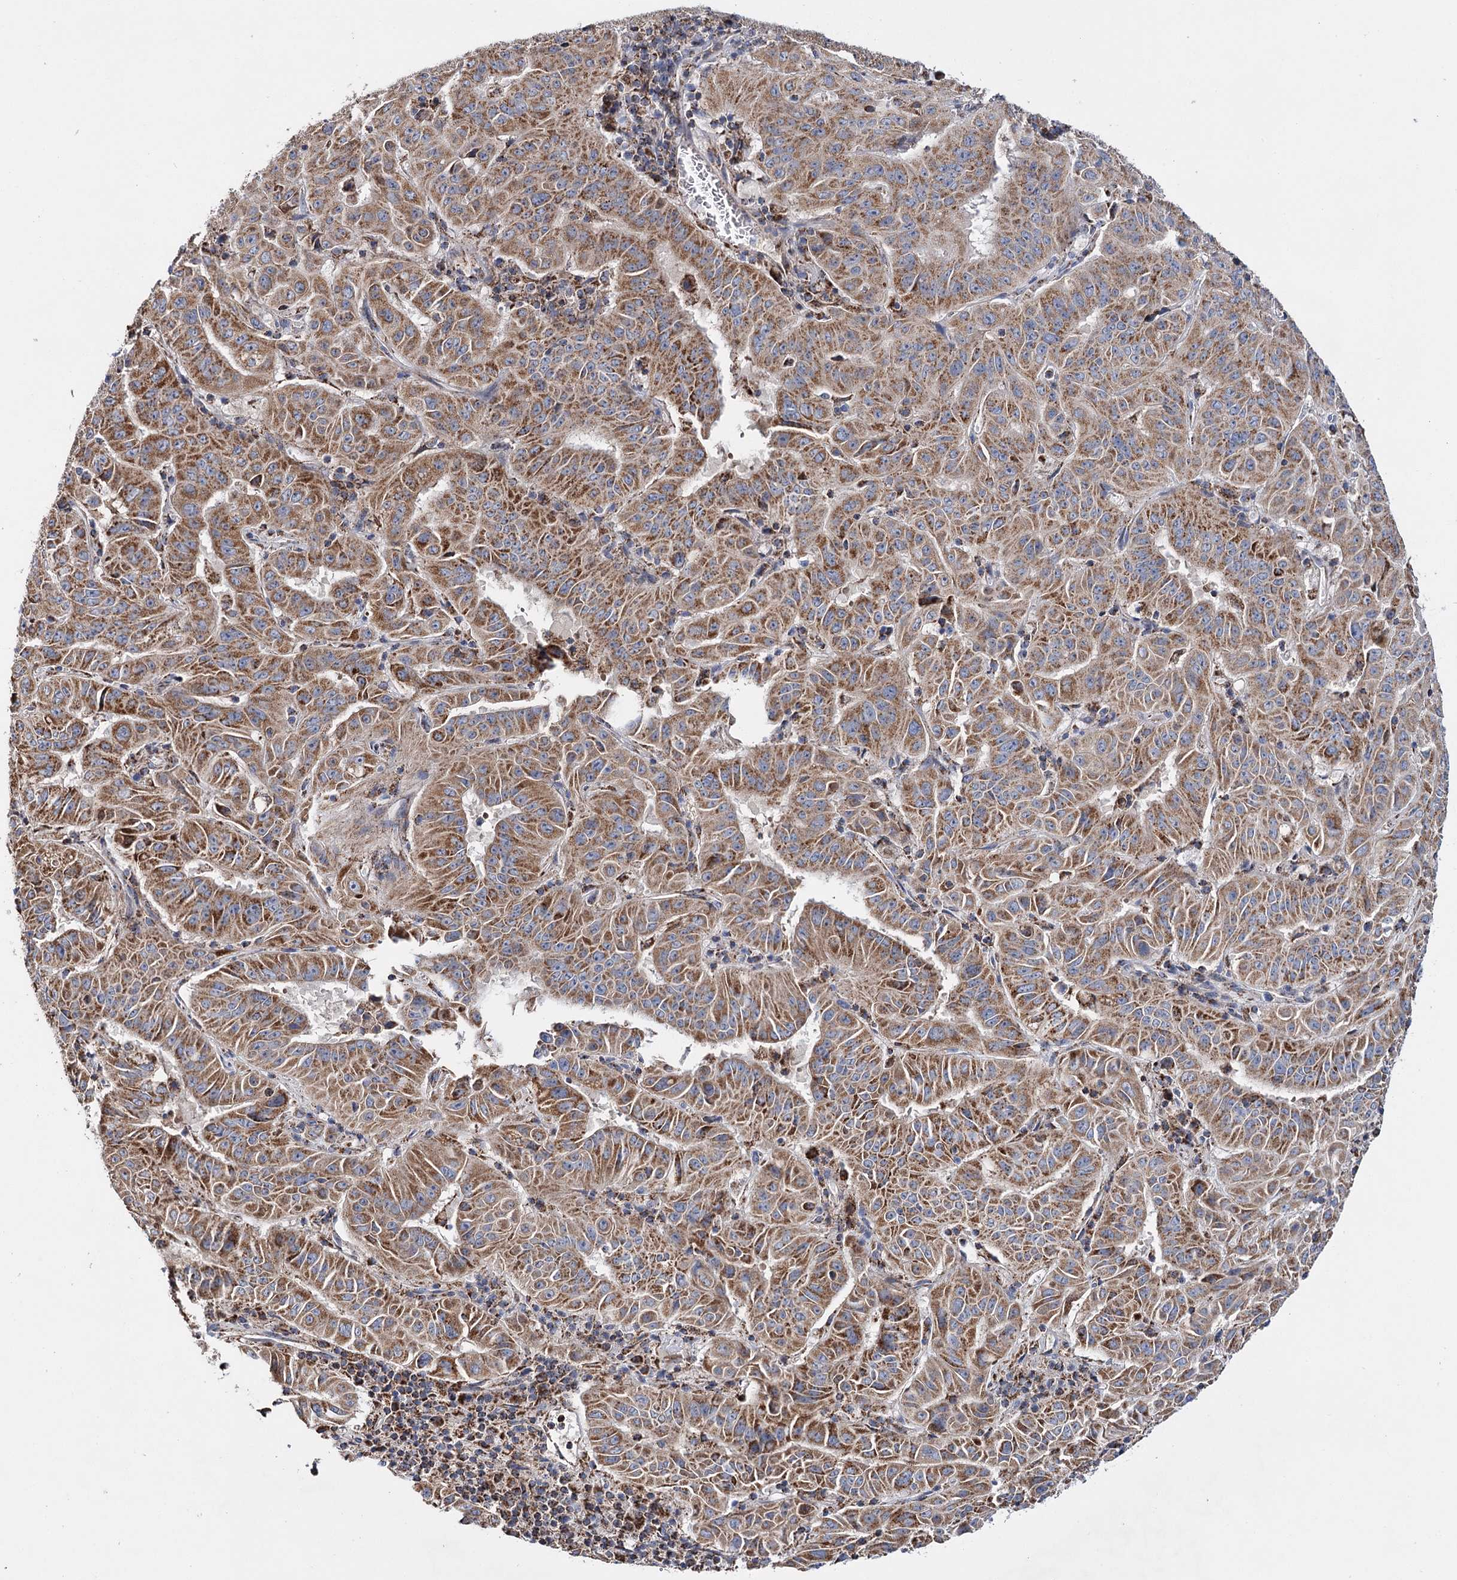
{"staining": {"intensity": "moderate", "quantity": ">75%", "location": "cytoplasmic/membranous"}, "tissue": "pancreatic cancer", "cell_type": "Tumor cells", "image_type": "cancer", "snomed": [{"axis": "morphology", "description": "Adenocarcinoma, NOS"}, {"axis": "topography", "description": "Pancreas"}], "caption": "Protein staining reveals moderate cytoplasmic/membranous expression in about >75% of tumor cells in adenocarcinoma (pancreatic).", "gene": "CFAP46", "patient": {"sex": "male", "age": 63}}